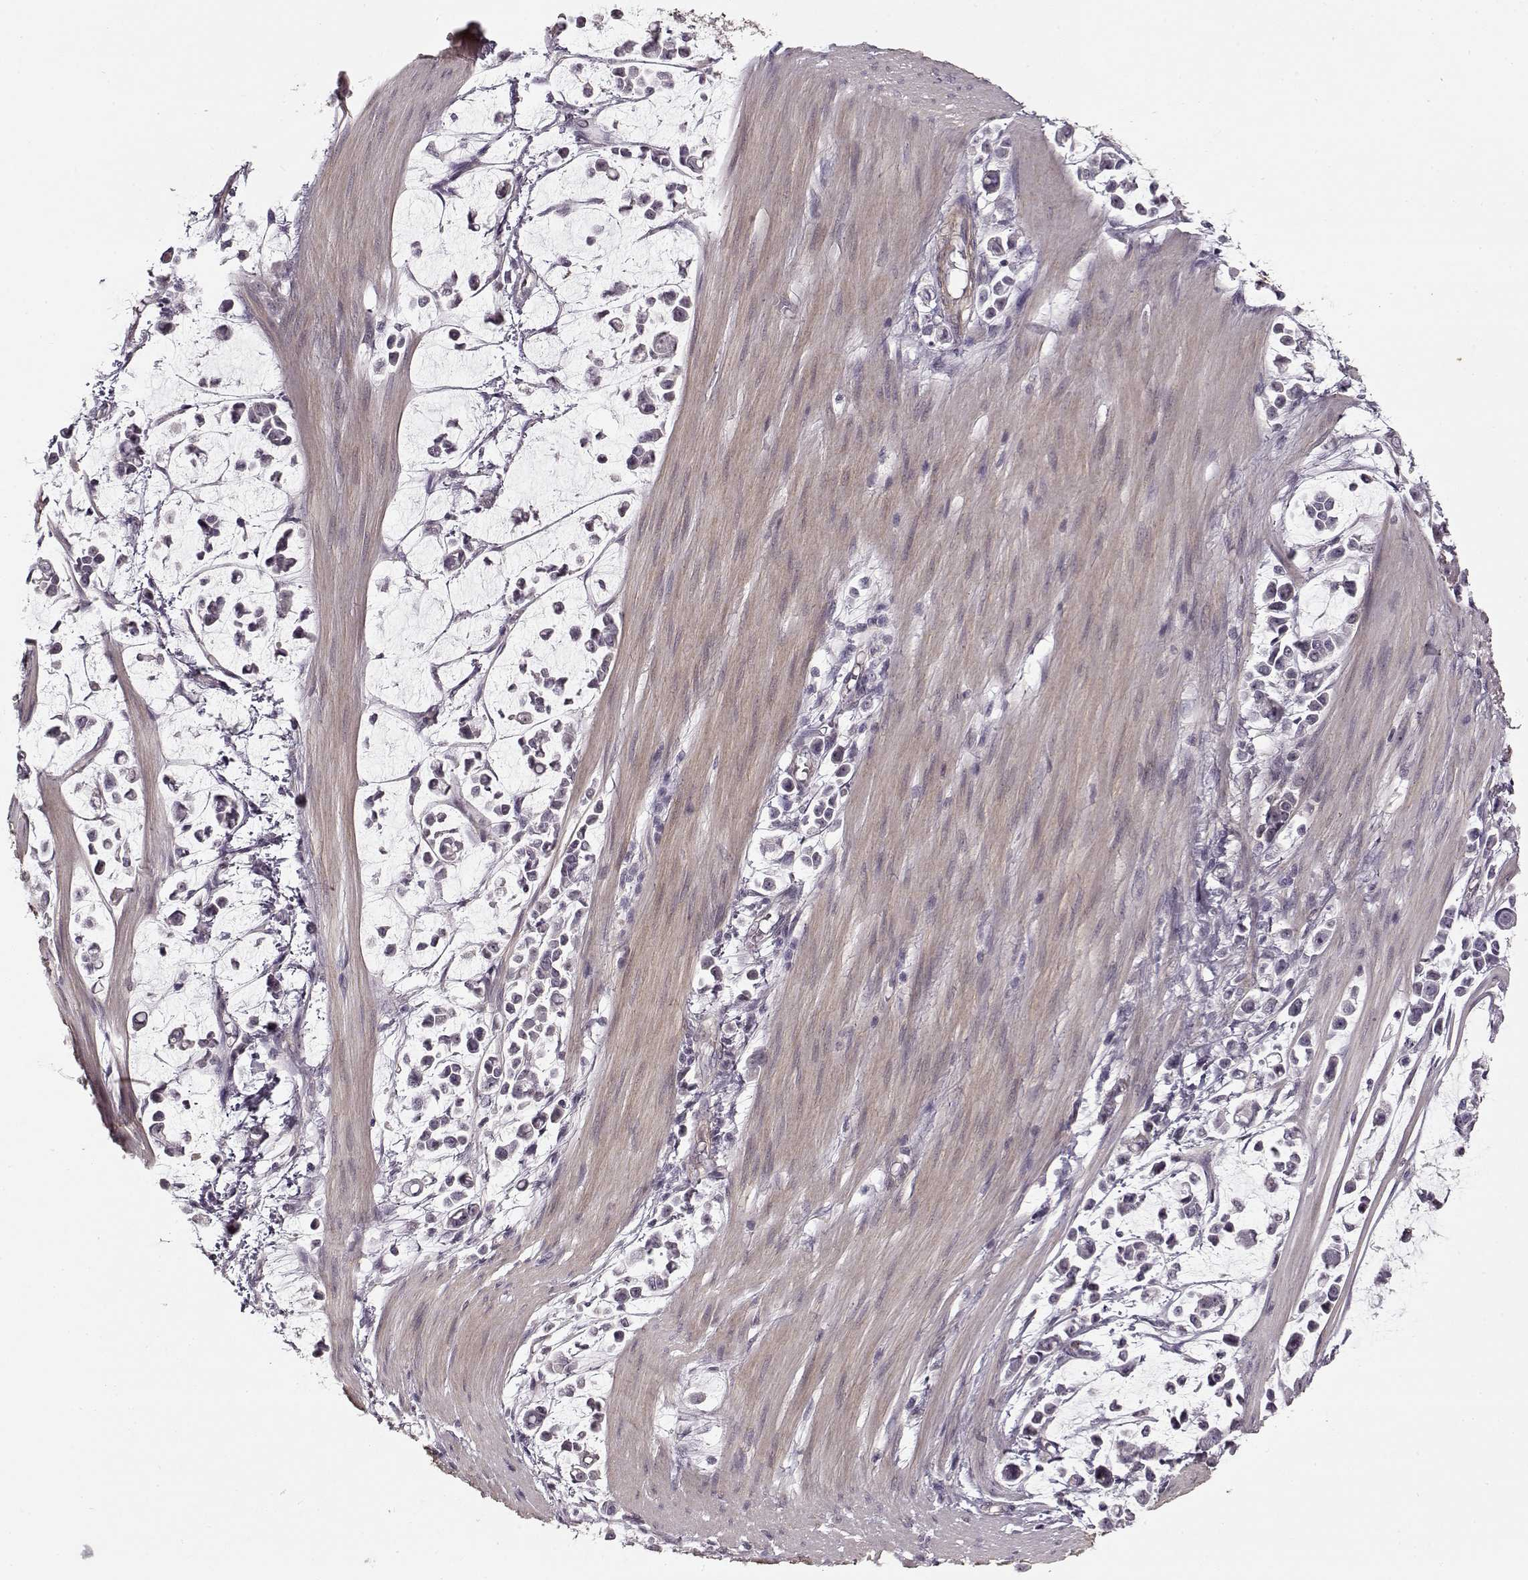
{"staining": {"intensity": "negative", "quantity": "none", "location": "none"}, "tissue": "stomach cancer", "cell_type": "Tumor cells", "image_type": "cancer", "snomed": [{"axis": "morphology", "description": "Adenocarcinoma, NOS"}, {"axis": "topography", "description": "Stomach"}], "caption": "This micrograph is of stomach cancer (adenocarcinoma) stained with IHC to label a protein in brown with the nuclei are counter-stained blue. There is no expression in tumor cells.", "gene": "LAMB2", "patient": {"sex": "male", "age": 82}}